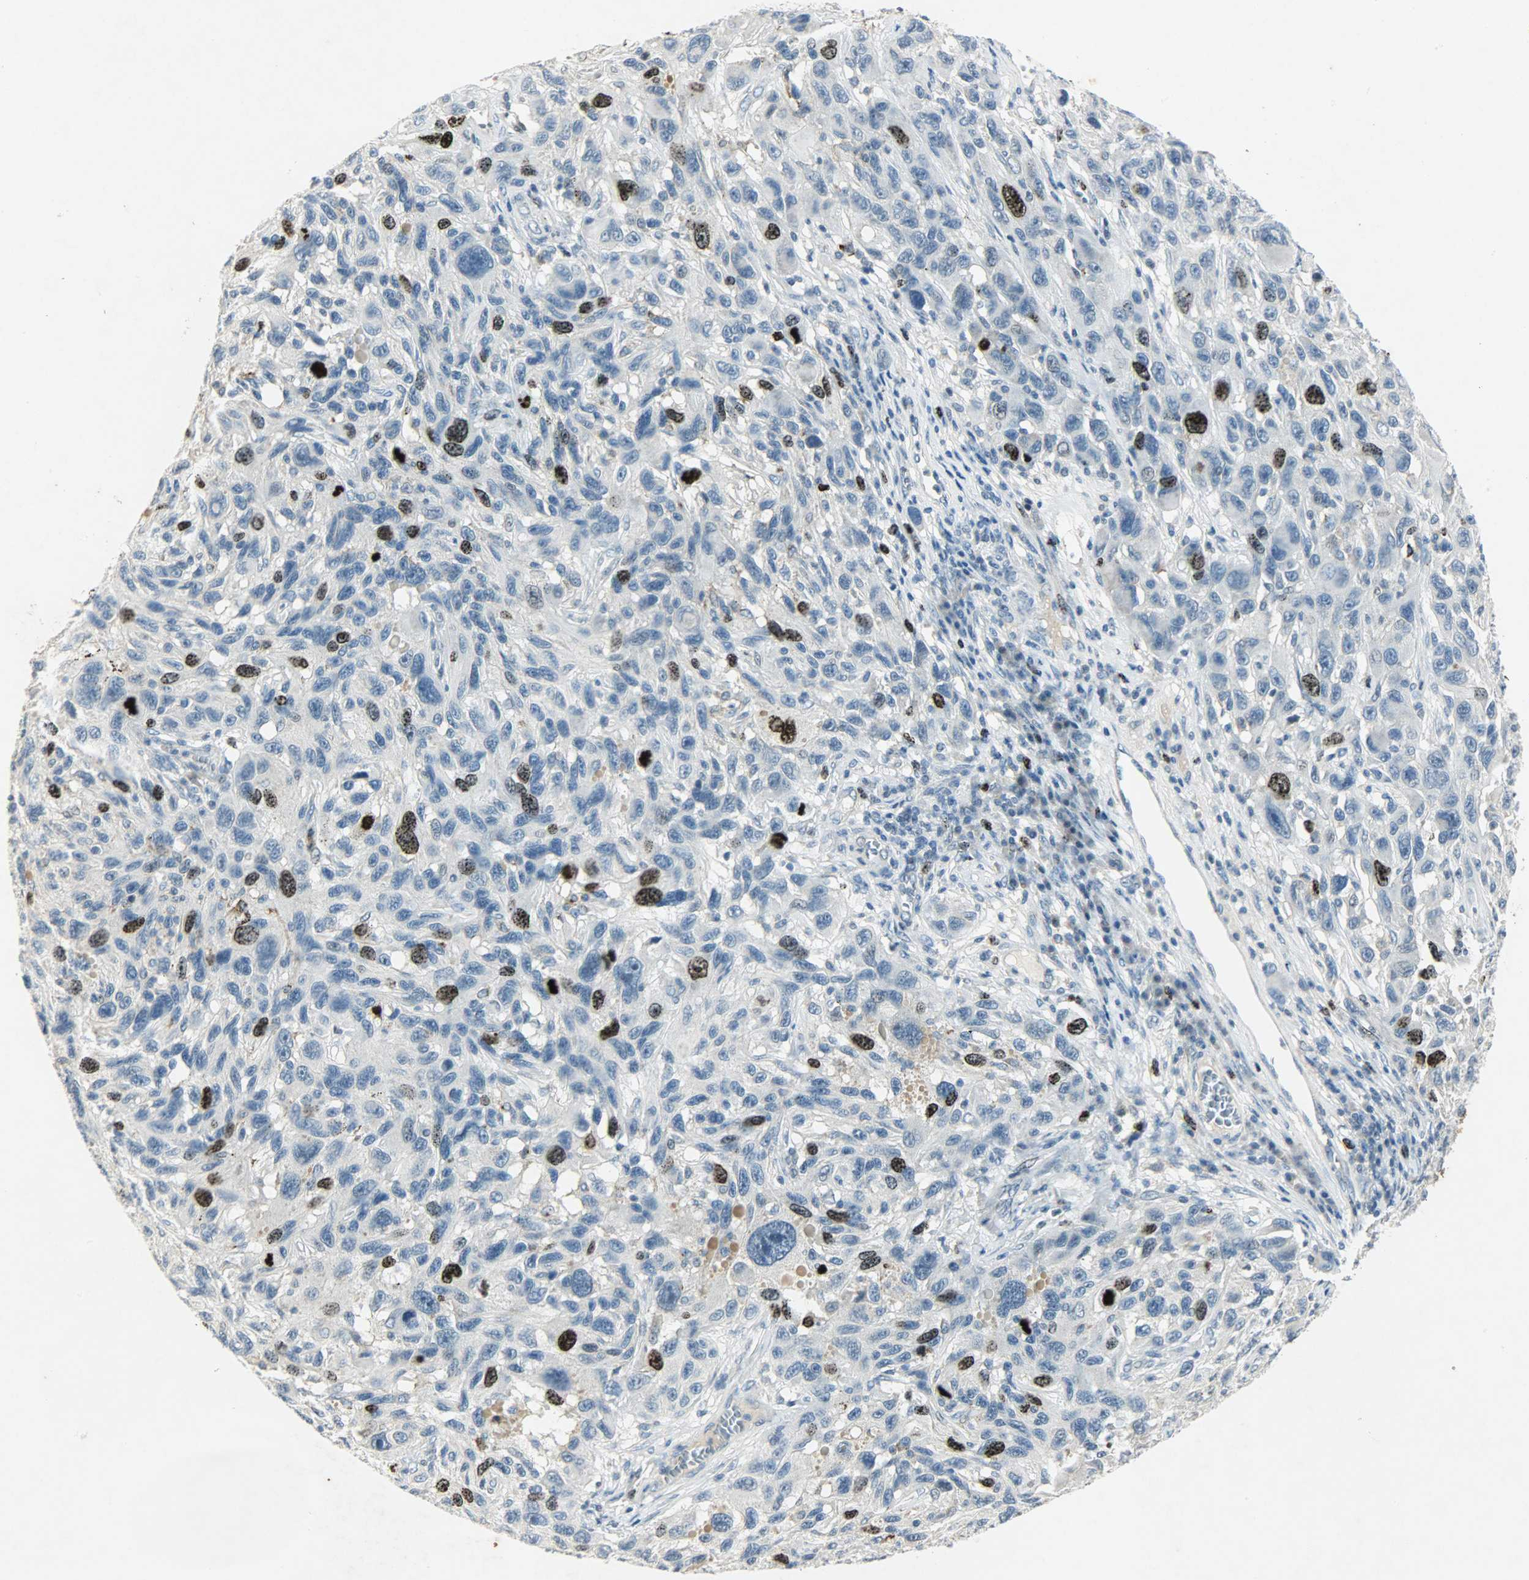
{"staining": {"intensity": "strong", "quantity": "25%-75%", "location": "nuclear"}, "tissue": "melanoma", "cell_type": "Tumor cells", "image_type": "cancer", "snomed": [{"axis": "morphology", "description": "Malignant melanoma, NOS"}, {"axis": "topography", "description": "Skin"}], "caption": "This is a photomicrograph of IHC staining of melanoma, which shows strong expression in the nuclear of tumor cells.", "gene": "AURKB", "patient": {"sex": "male", "age": 53}}